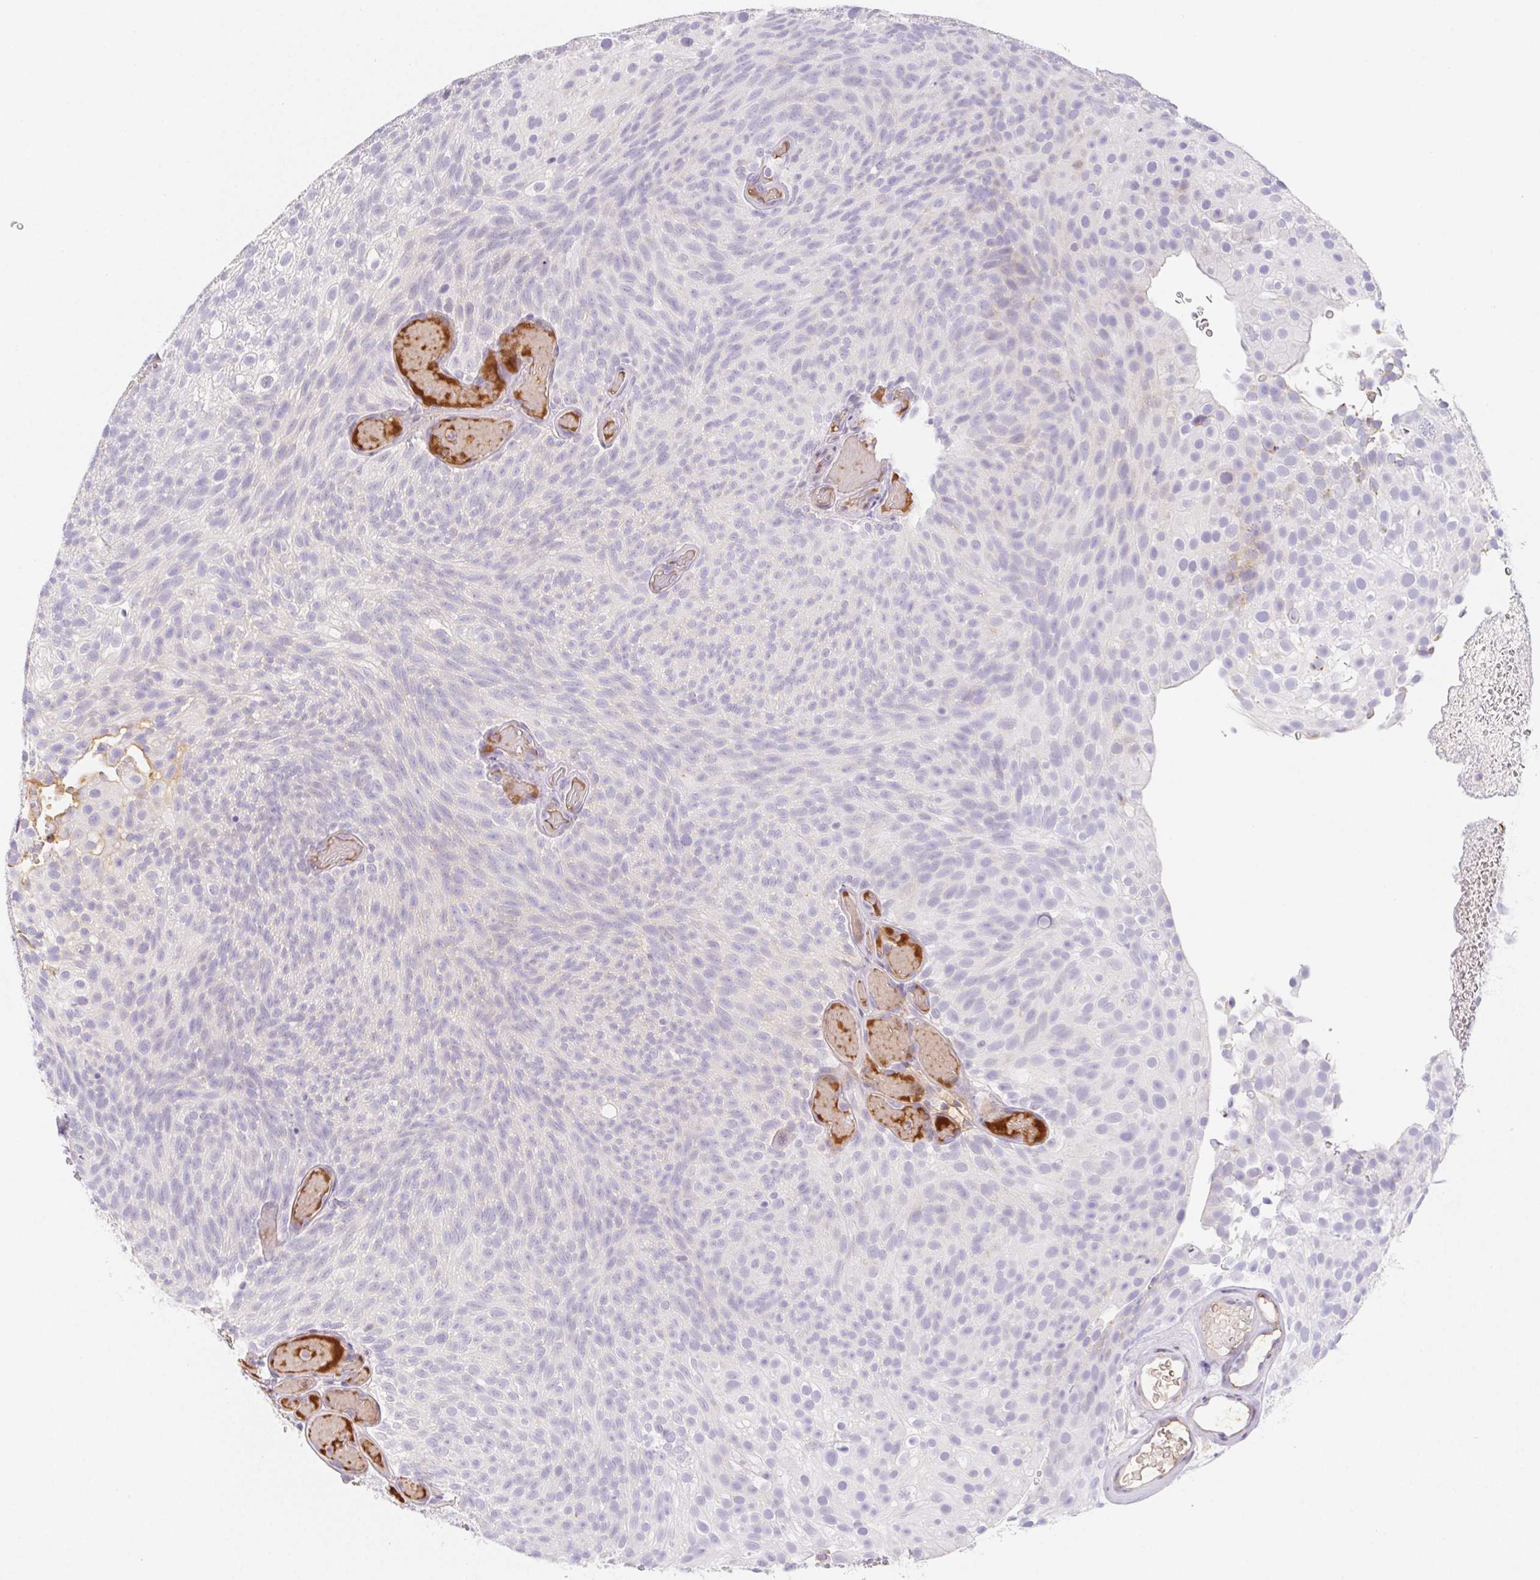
{"staining": {"intensity": "moderate", "quantity": "<25%", "location": "cytoplasmic/membranous"}, "tissue": "urothelial cancer", "cell_type": "Tumor cells", "image_type": "cancer", "snomed": [{"axis": "morphology", "description": "Urothelial carcinoma, Low grade"}, {"axis": "topography", "description": "Urinary bladder"}], "caption": "Immunohistochemical staining of urothelial cancer shows low levels of moderate cytoplasmic/membranous staining in about <25% of tumor cells.", "gene": "ITIH2", "patient": {"sex": "male", "age": 78}}